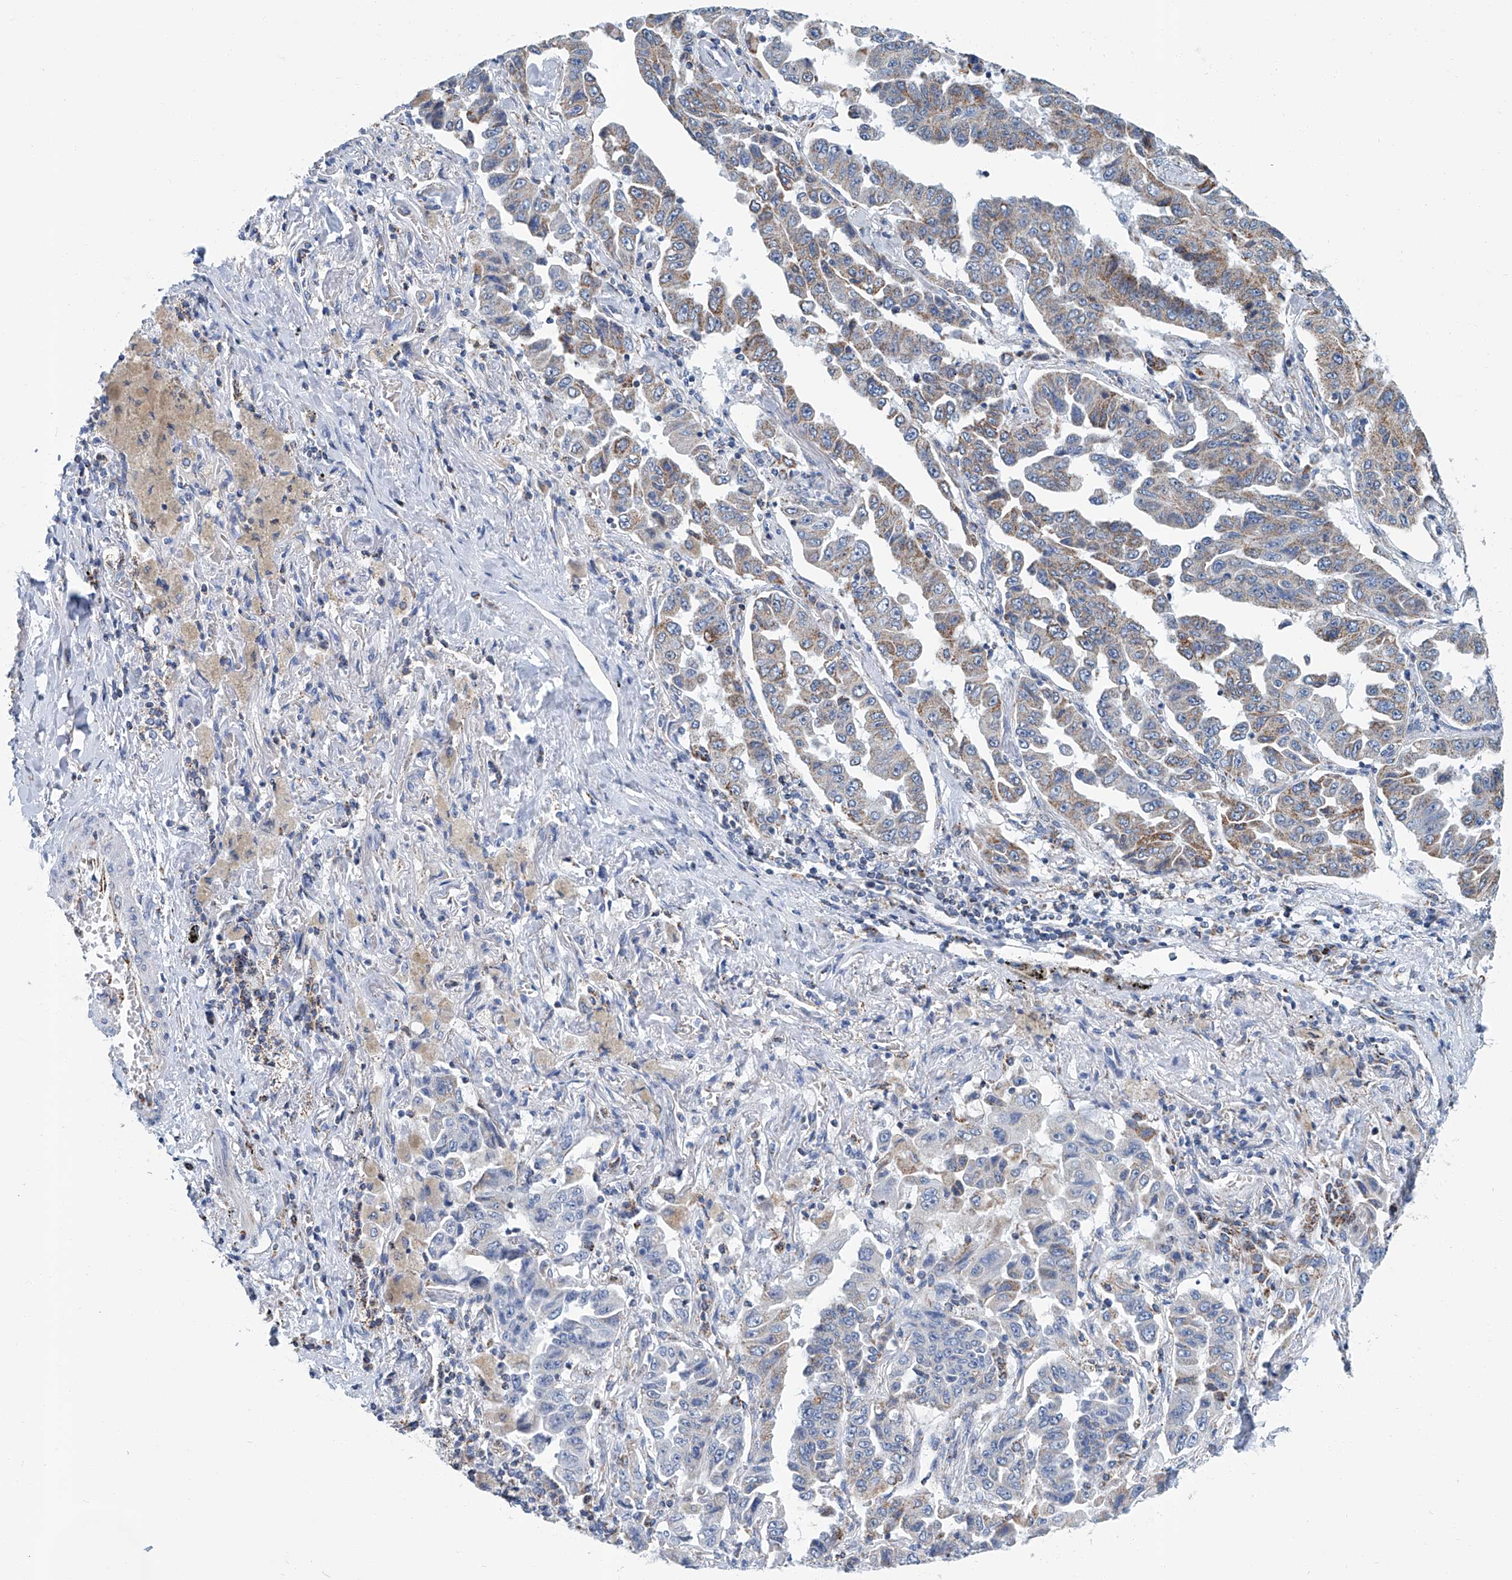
{"staining": {"intensity": "weak", "quantity": "25%-75%", "location": "cytoplasmic/membranous"}, "tissue": "lung cancer", "cell_type": "Tumor cells", "image_type": "cancer", "snomed": [{"axis": "morphology", "description": "Adenocarcinoma, NOS"}, {"axis": "topography", "description": "Lung"}], "caption": "Immunohistochemistry (DAB (3,3'-diaminobenzidine)) staining of human lung cancer exhibits weak cytoplasmic/membranous protein expression in about 25%-75% of tumor cells.", "gene": "MT-ND1", "patient": {"sex": "female", "age": 51}}